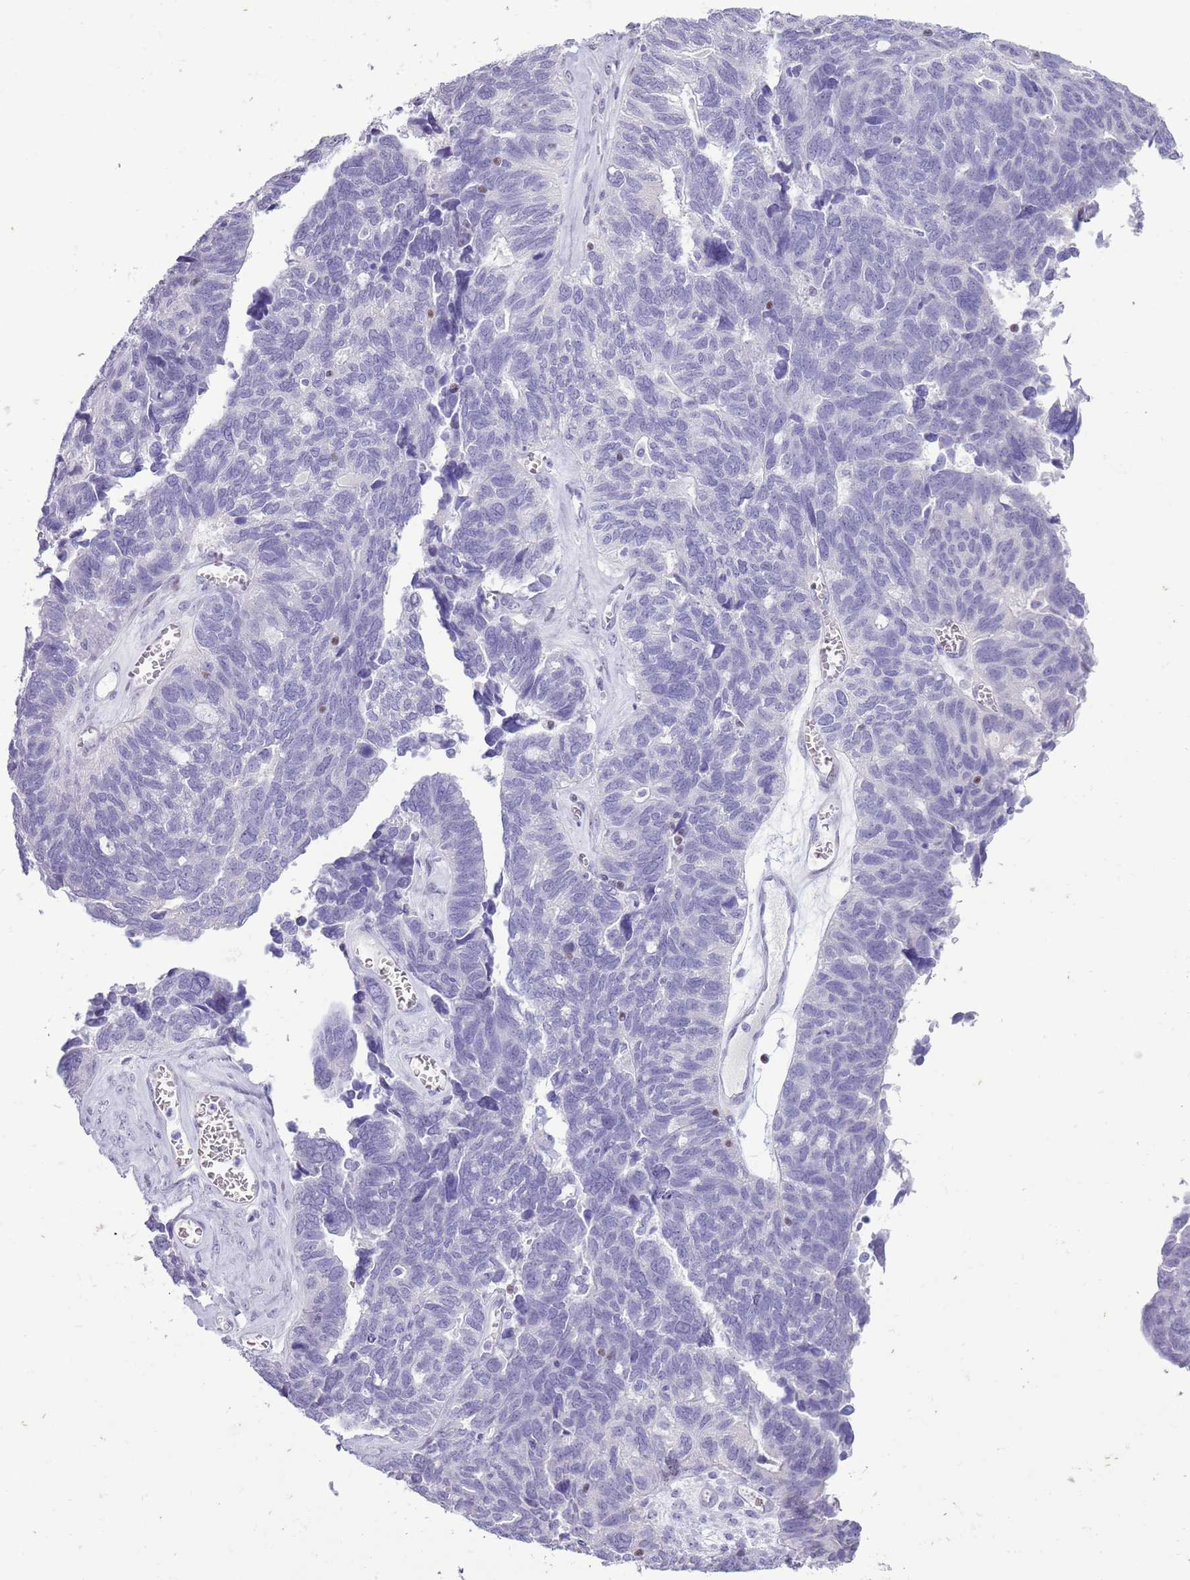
{"staining": {"intensity": "negative", "quantity": "none", "location": "none"}, "tissue": "ovarian cancer", "cell_type": "Tumor cells", "image_type": "cancer", "snomed": [{"axis": "morphology", "description": "Cystadenocarcinoma, serous, NOS"}, {"axis": "topography", "description": "Ovary"}], "caption": "Human ovarian cancer stained for a protein using immunohistochemistry (IHC) reveals no positivity in tumor cells.", "gene": "BCL11B", "patient": {"sex": "female", "age": 79}}